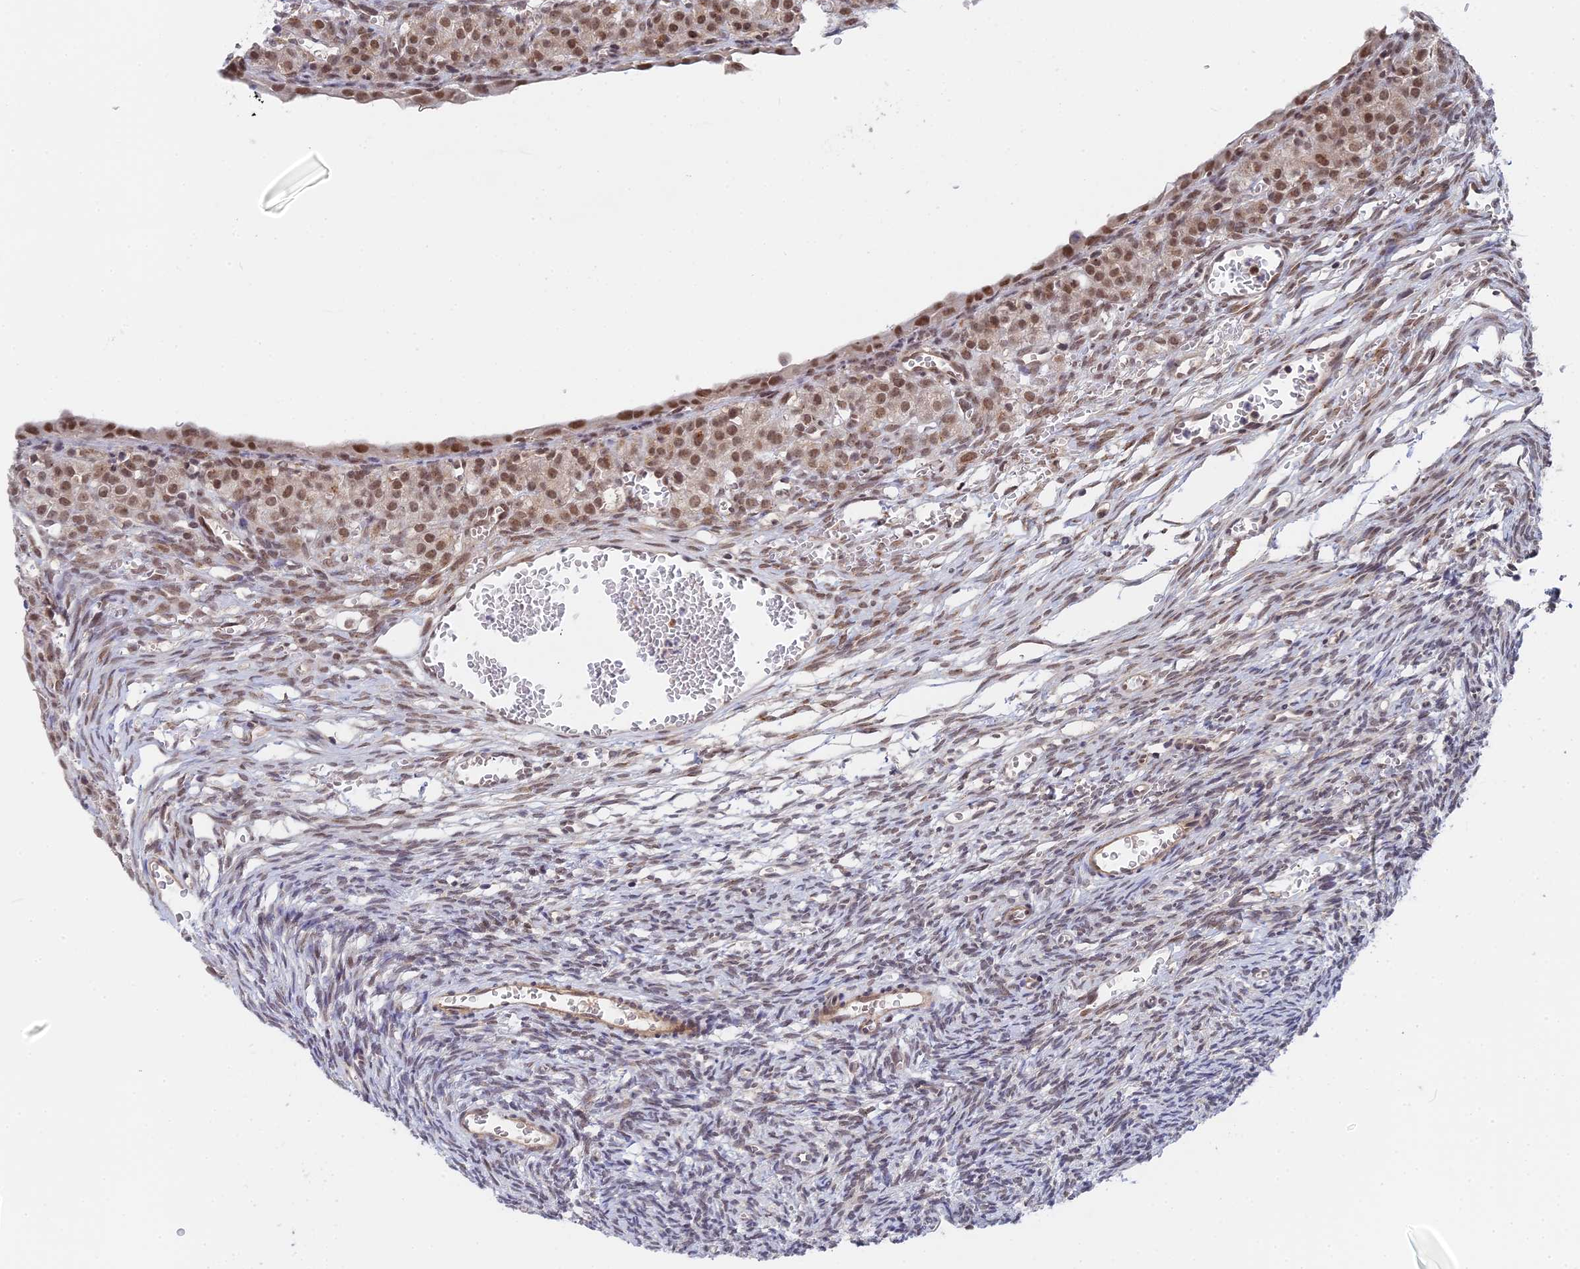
{"staining": {"intensity": "moderate", "quantity": "<25%", "location": "nuclear"}, "tissue": "ovary", "cell_type": "Ovarian stroma cells", "image_type": "normal", "snomed": [{"axis": "morphology", "description": "Normal tissue, NOS"}, {"axis": "topography", "description": "Ovary"}], "caption": "Approximately <25% of ovarian stroma cells in benign human ovary exhibit moderate nuclear protein staining as visualized by brown immunohistochemical staining.", "gene": "CCDC85A", "patient": {"sex": "female", "age": 39}}